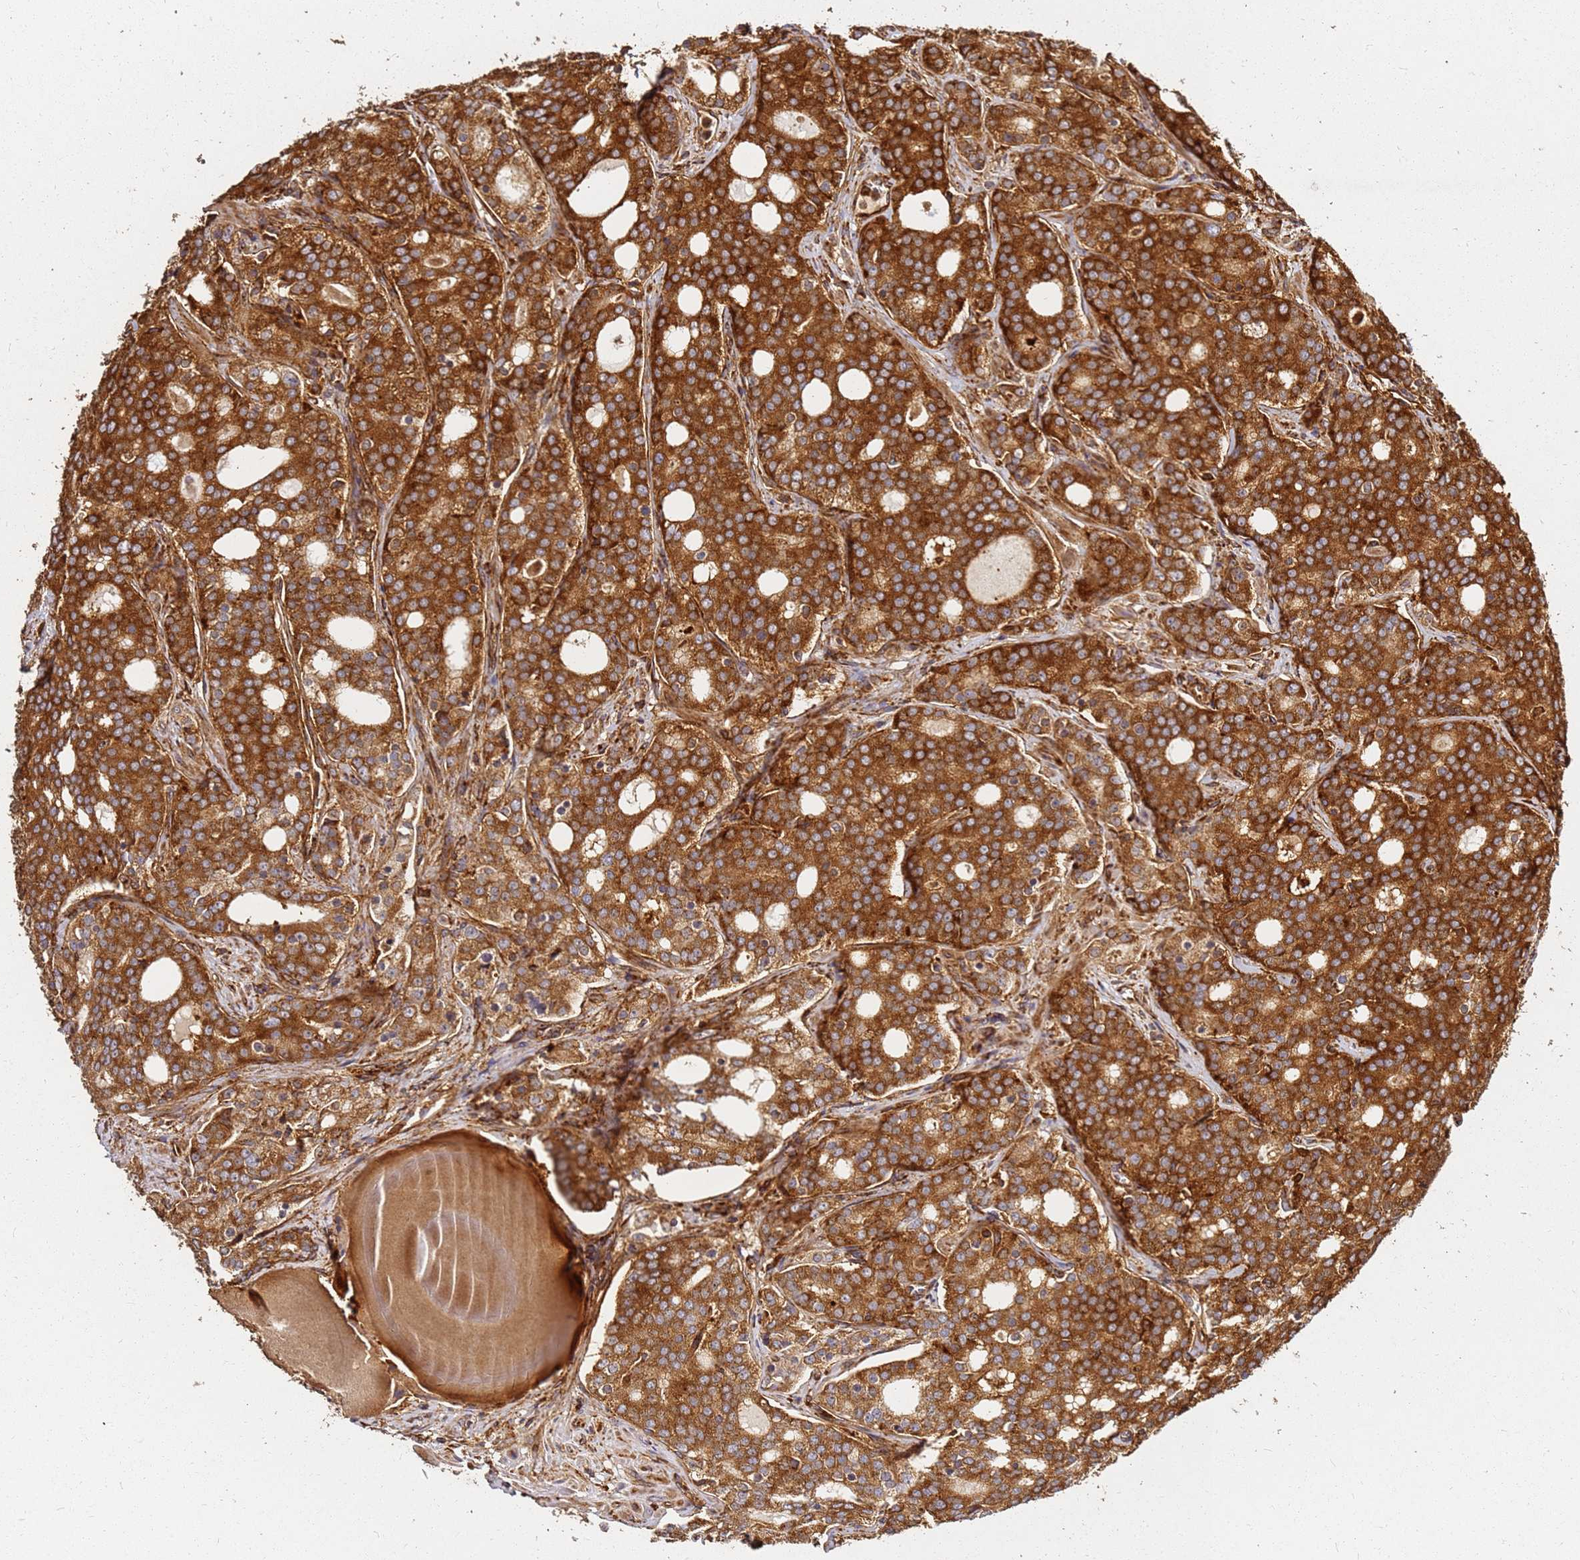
{"staining": {"intensity": "strong", "quantity": ">75%", "location": "cytoplasmic/membranous"}, "tissue": "prostate cancer", "cell_type": "Tumor cells", "image_type": "cancer", "snomed": [{"axis": "morphology", "description": "Adenocarcinoma, High grade"}, {"axis": "topography", "description": "Prostate"}], "caption": "The histopathology image displays immunohistochemical staining of adenocarcinoma (high-grade) (prostate). There is strong cytoplasmic/membranous positivity is present in about >75% of tumor cells. The staining is performed using DAB brown chromogen to label protein expression. The nuclei are counter-stained blue using hematoxylin.", "gene": "DVL3", "patient": {"sex": "male", "age": 64}}